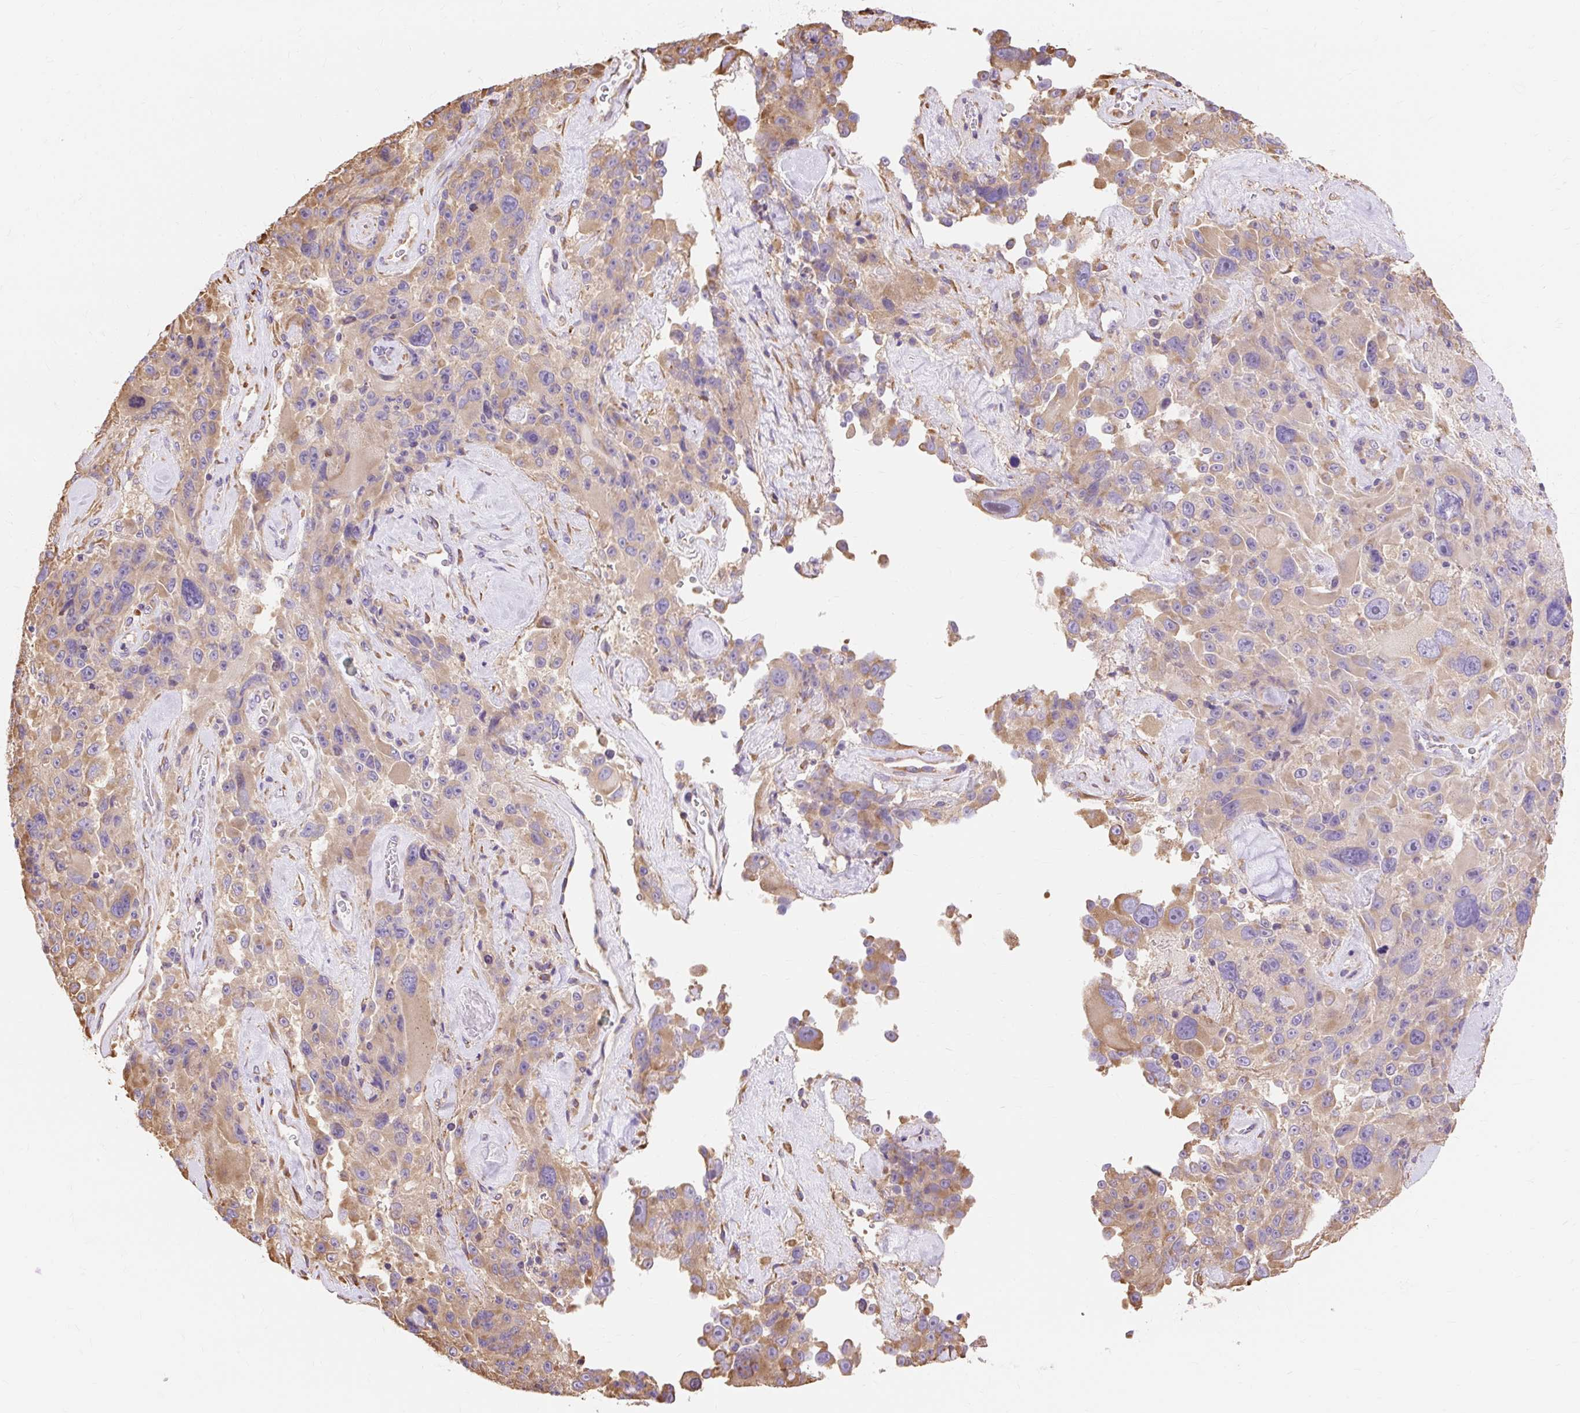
{"staining": {"intensity": "moderate", "quantity": "<25%", "location": "cytoplasmic/membranous"}, "tissue": "melanoma", "cell_type": "Tumor cells", "image_type": "cancer", "snomed": [{"axis": "morphology", "description": "Malignant melanoma, Metastatic site"}, {"axis": "topography", "description": "Lymph node"}], "caption": "Human malignant melanoma (metastatic site) stained with a protein marker reveals moderate staining in tumor cells.", "gene": "RPS17", "patient": {"sex": "male", "age": 62}}